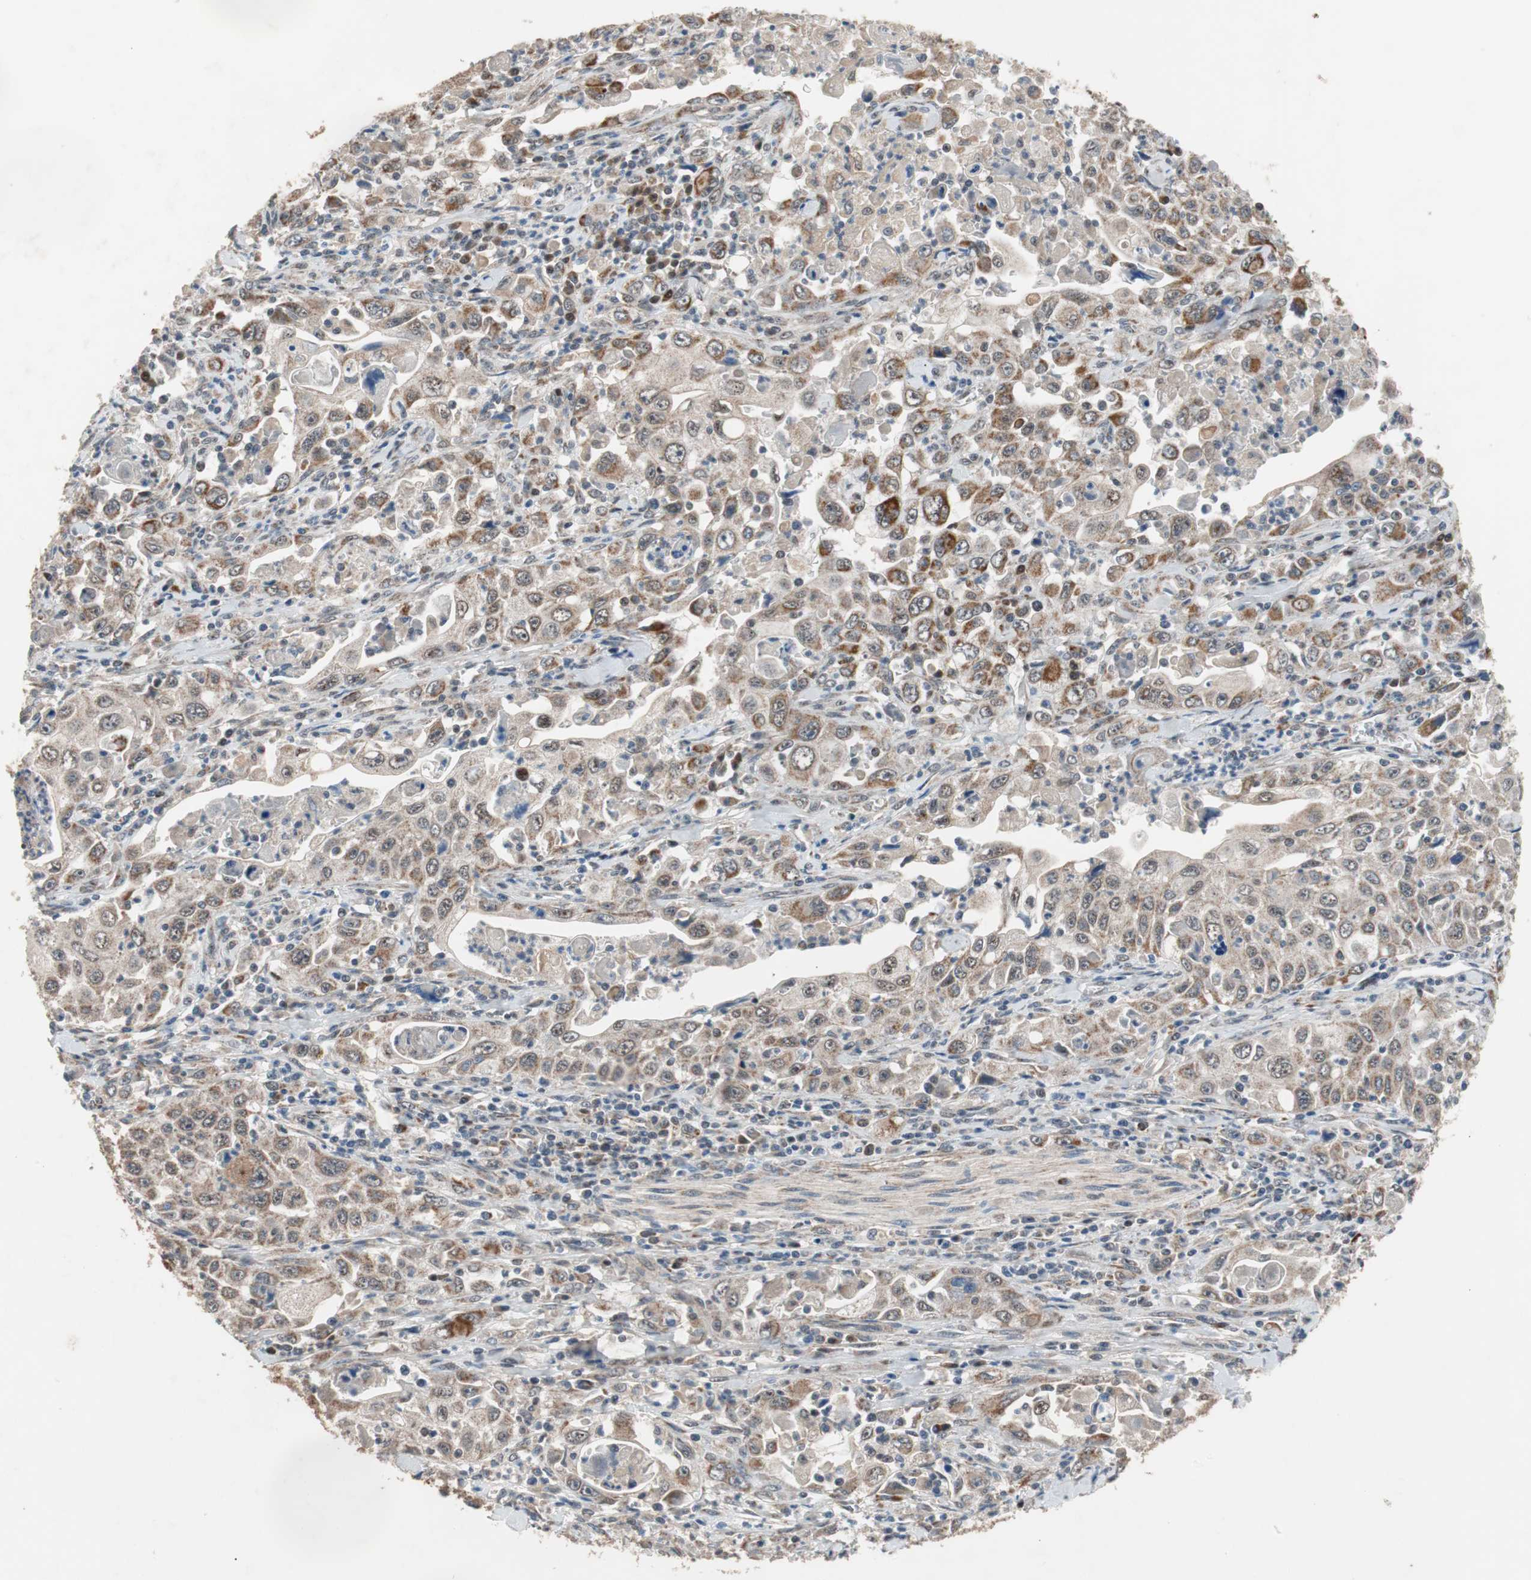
{"staining": {"intensity": "moderate", "quantity": "25%-75%", "location": "cytoplasmic/membranous"}, "tissue": "pancreatic cancer", "cell_type": "Tumor cells", "image_type": "cancer", "snomed": [{"axis": "morphology", "description": "Adenocarcinoma, NOS"}, {"axis": "topography", "description": "Pancreas"}], "caption": "This is an image of immunohistochemistry (IHC) staining of pancreatic adenocarcinoma, which shows moderate expression in the cytoplasmic/membranous of tumor cells.", "gene": "PITRM1", "patient": {"sex": "male", "age": 70}}